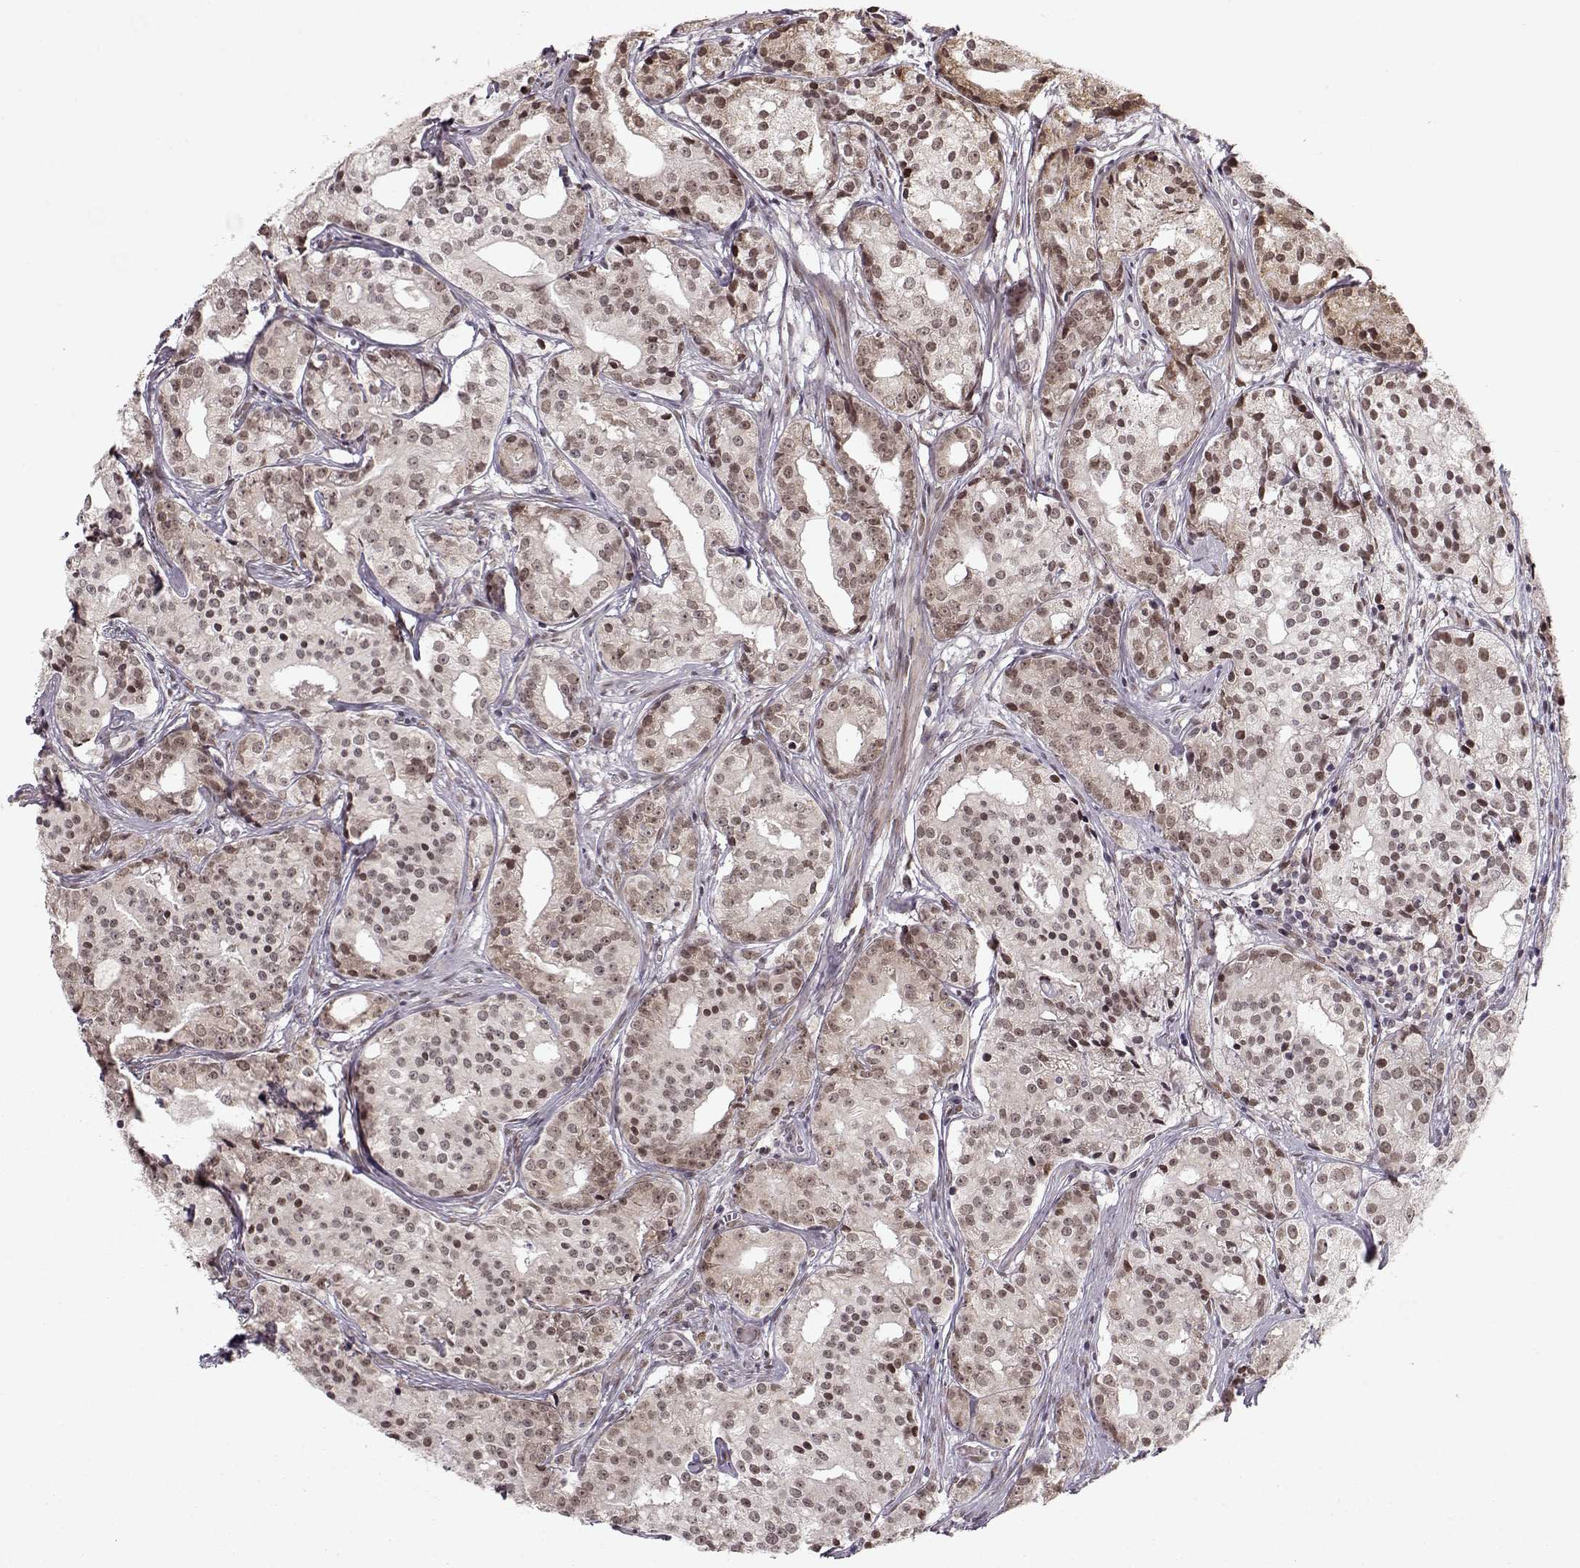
{"staining": {"intensity": "weak", "quantity": "25%-75%", "location": "cytoplasmic/membranous"}, "tissue": "prostate cancer", "cell_type": "Tumor cells", "image_type": "cancer", "snomed": [{"axis": "morphology", "description": "Adenocarcinoma, Medium grade"}, {"axis": "topography", "description": "Prostate"}], "caption": "Weak cytoplasmic/membranous expression is seen in approximately 25%-75% of tumor cells in adenocarcinoma (medium-grade) (prostate).", "gene": "RAI1", "patient": {"sex": "male", "age": 74}}